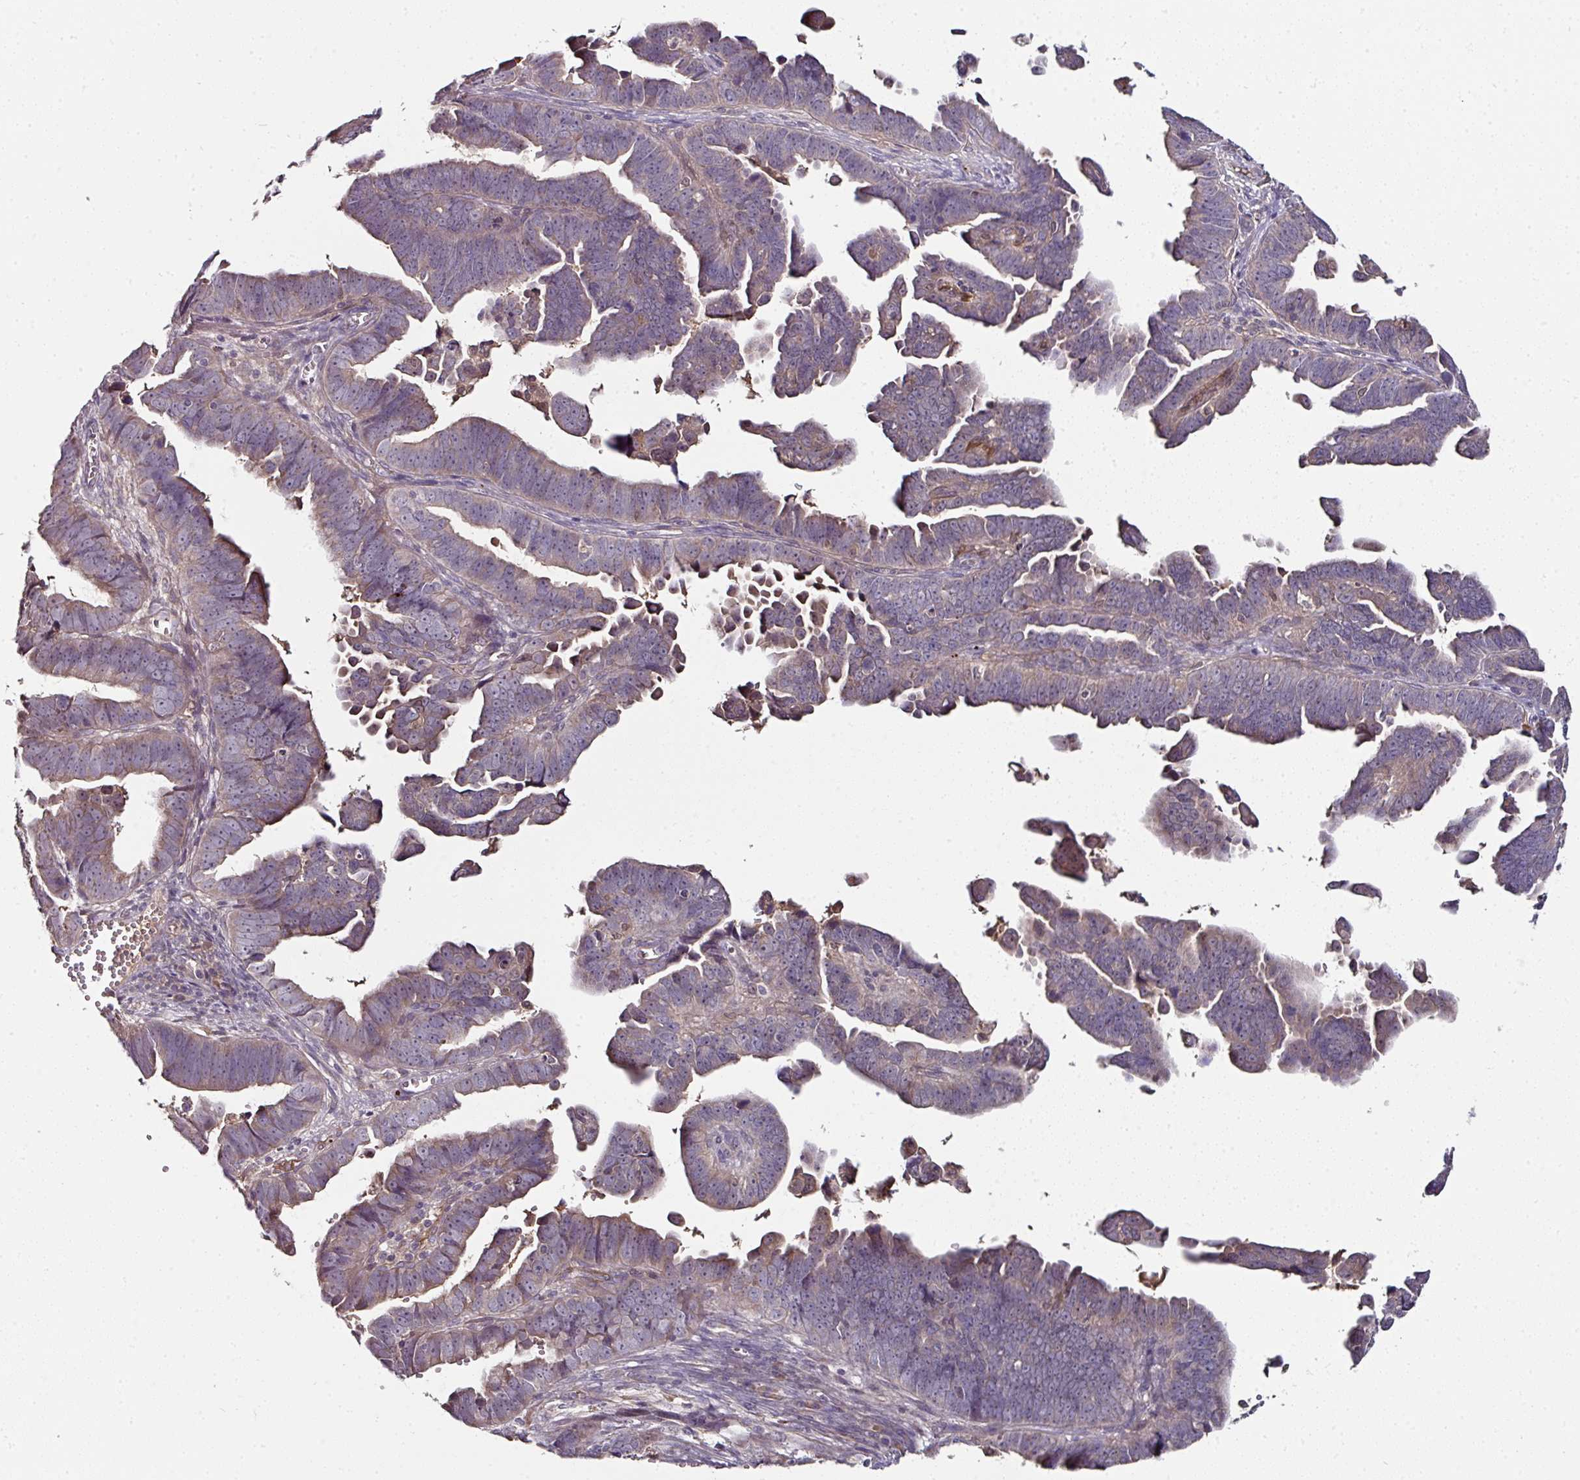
{"staining": {"intensity": "weak", "quantity": "25%-75%", "location": "cytoplasmic/membranous"}, "tissue": "endometrial cancer", "cell_type": "Tumor cells", "image_type": "cancer", "snomed": [{"axis": "morphology", "description": "Adenocarcinoma, NOS"}, {"axis": "topography", "description": "Endometrium"}], "caption": "High-power microscopy captured an IHC image of adenocarcinoma (endometrial), revealing weak cytoplasmic/membranous expression in approximately 25%-75% of tumor cells.", "gene": "CTDSP2", "patient": {"sex": "female", "age": 75}}